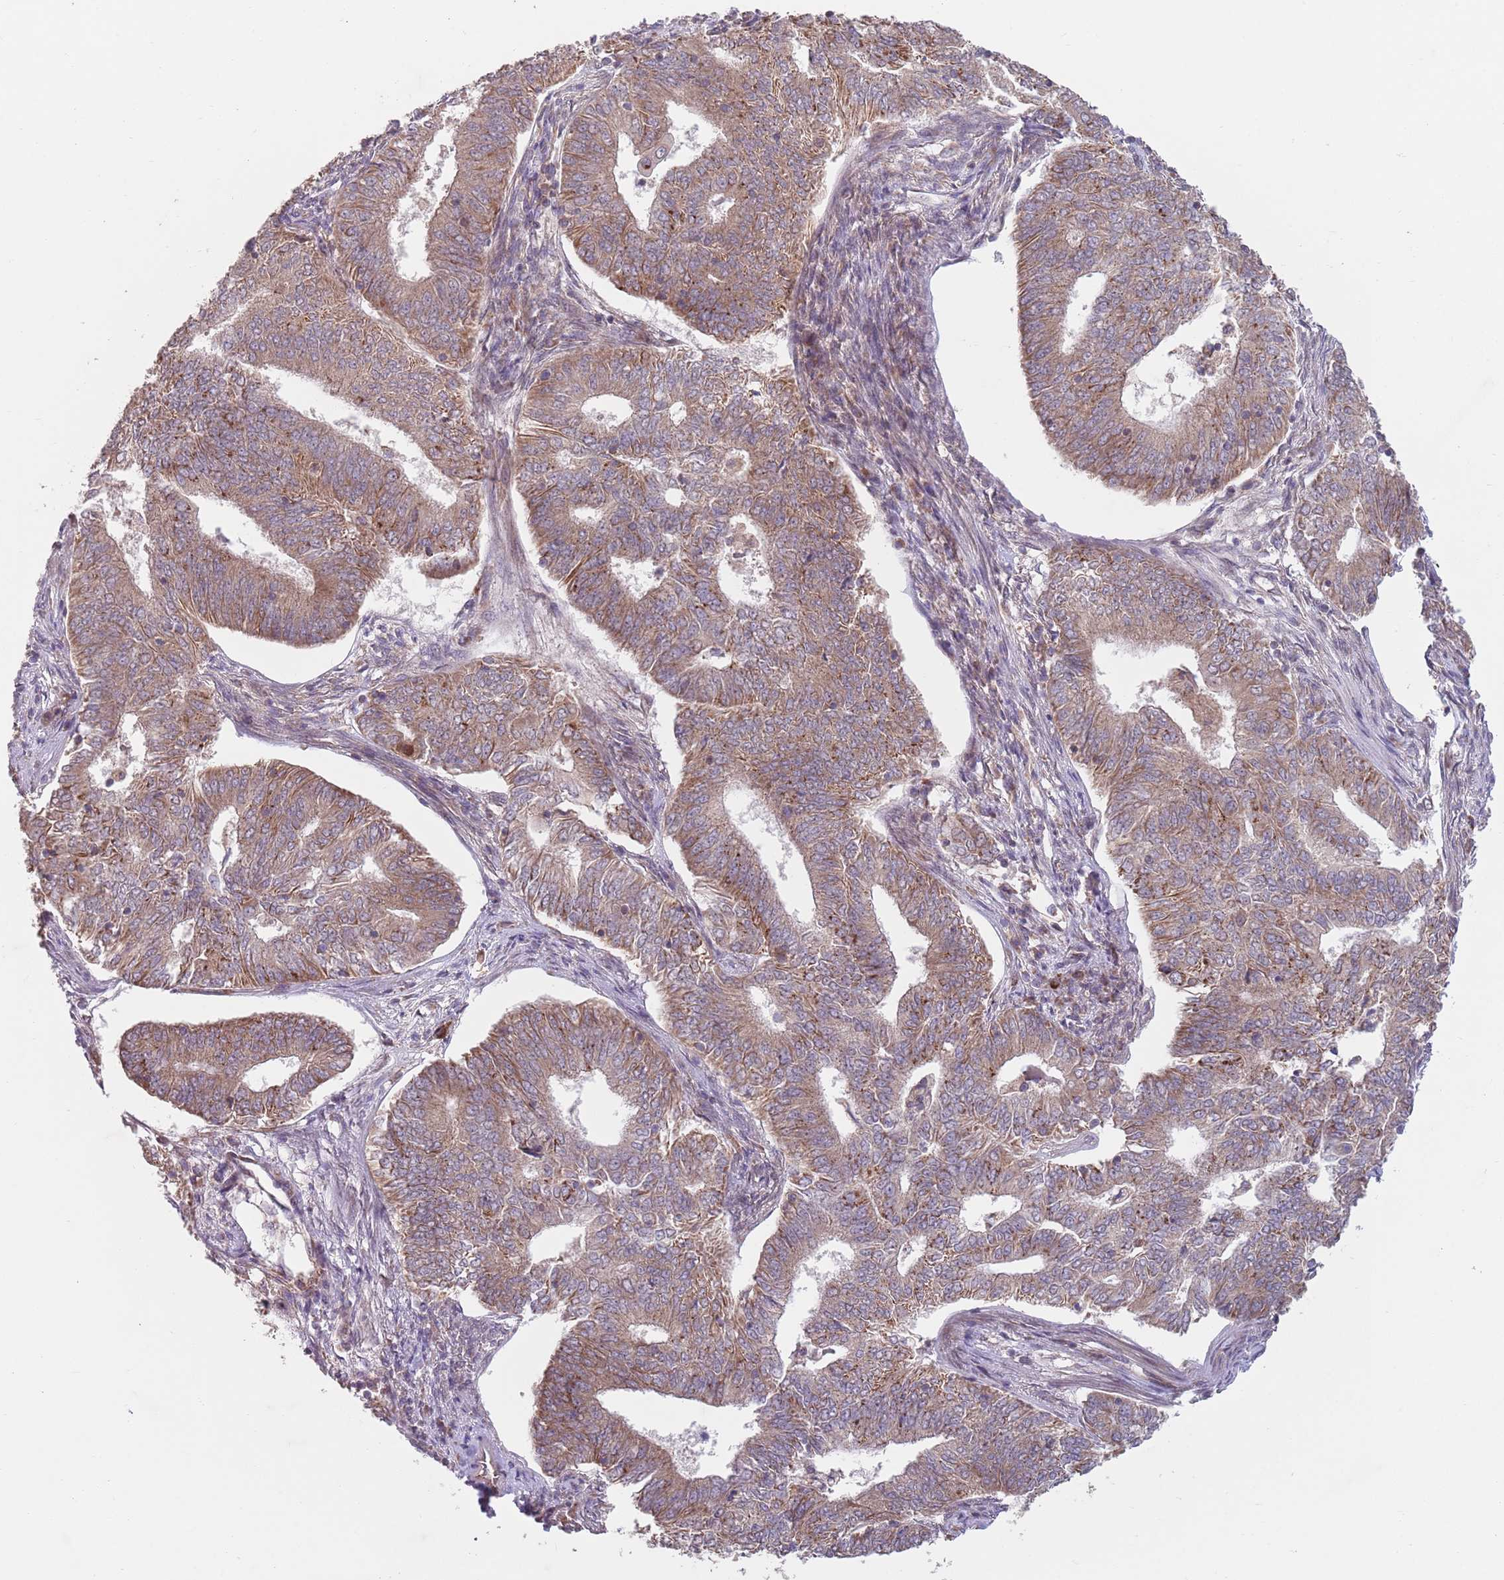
{"staining": {"intensity": "moderate", "quantity": ">75%", "location": "cytoplasmic/membranous"}, "tissue": "endometrial cancer", "cell_type": "Tumor cells", "image_type": "cancer", "snomed": [{"axis": "morphology", "description": "Adenocarcinoma, NOS"}, {"axis": "topography", "description": "Endometrium"}], "caption": "Endometrial cancer (adenocarcinoma) stained with immunohistochemistry (IHC) displays moderate cytoplasmic/membranous staining in approximately >75% of tumor cells.", "gene": "CHD9", "patient": {"sex": "female", "age": 62}}